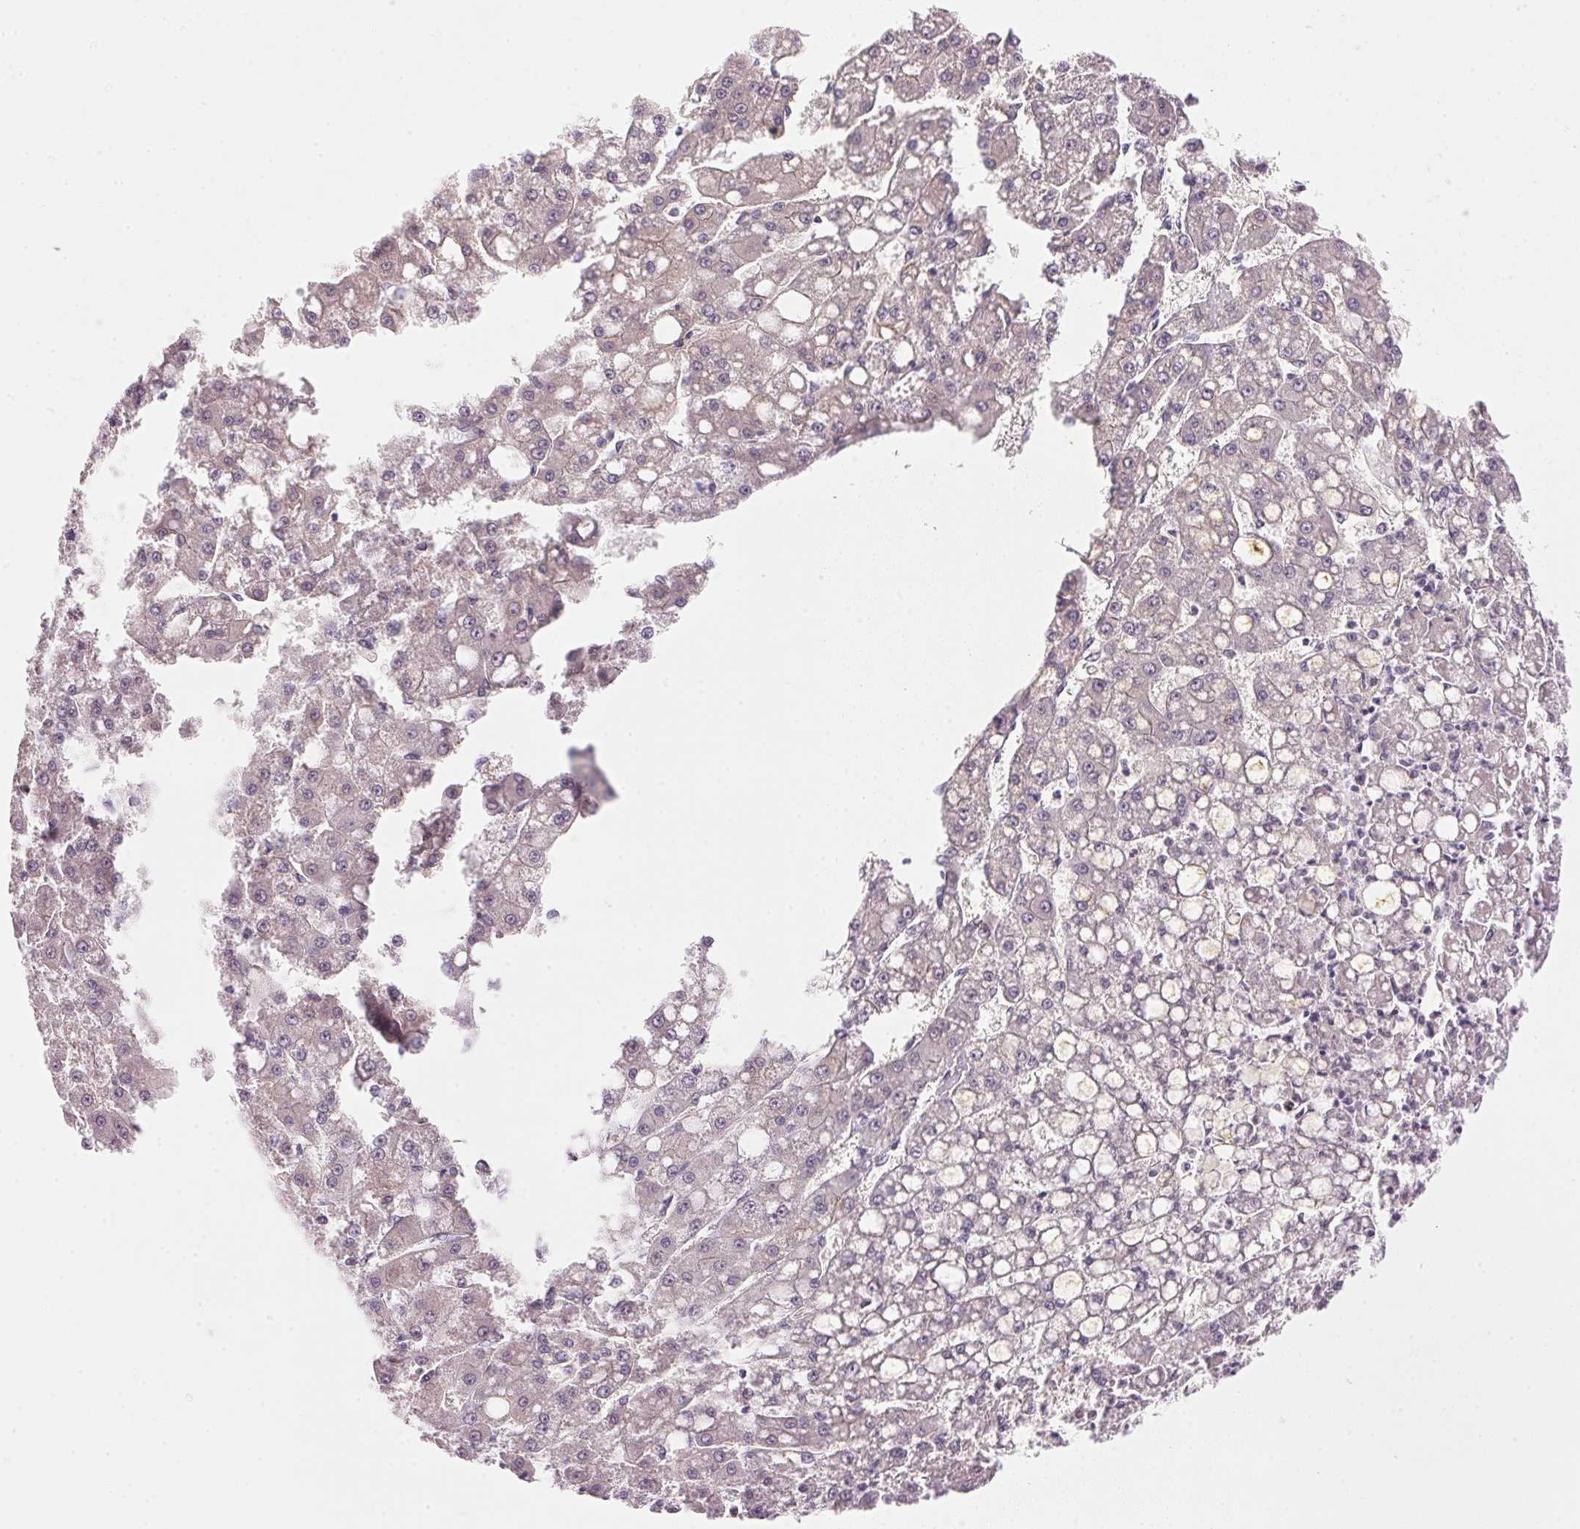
{"staining": {"intensity": "negative", "quantity": "none", "location": "none"}, "tissue": "liver cancer", "cell_type": "Tumor cells", "image_type": "cancer", "snomed": [{"axis": "morphology", "description": "Carcinoma, Hepatocellular, NOS"}, {"axis": "topography", "description": "Liver"}], "caption": "High magnification brightfield microscopy of hepatocellular carcinoma (liver) stained with DAB (3,3'-diaminobenzidine) (brown) and counterstained with hematoxylin (blue): tumor cells show no significant expression.", "gene": "FNDC4", "patient": {"sex": "male", "age": 67}}